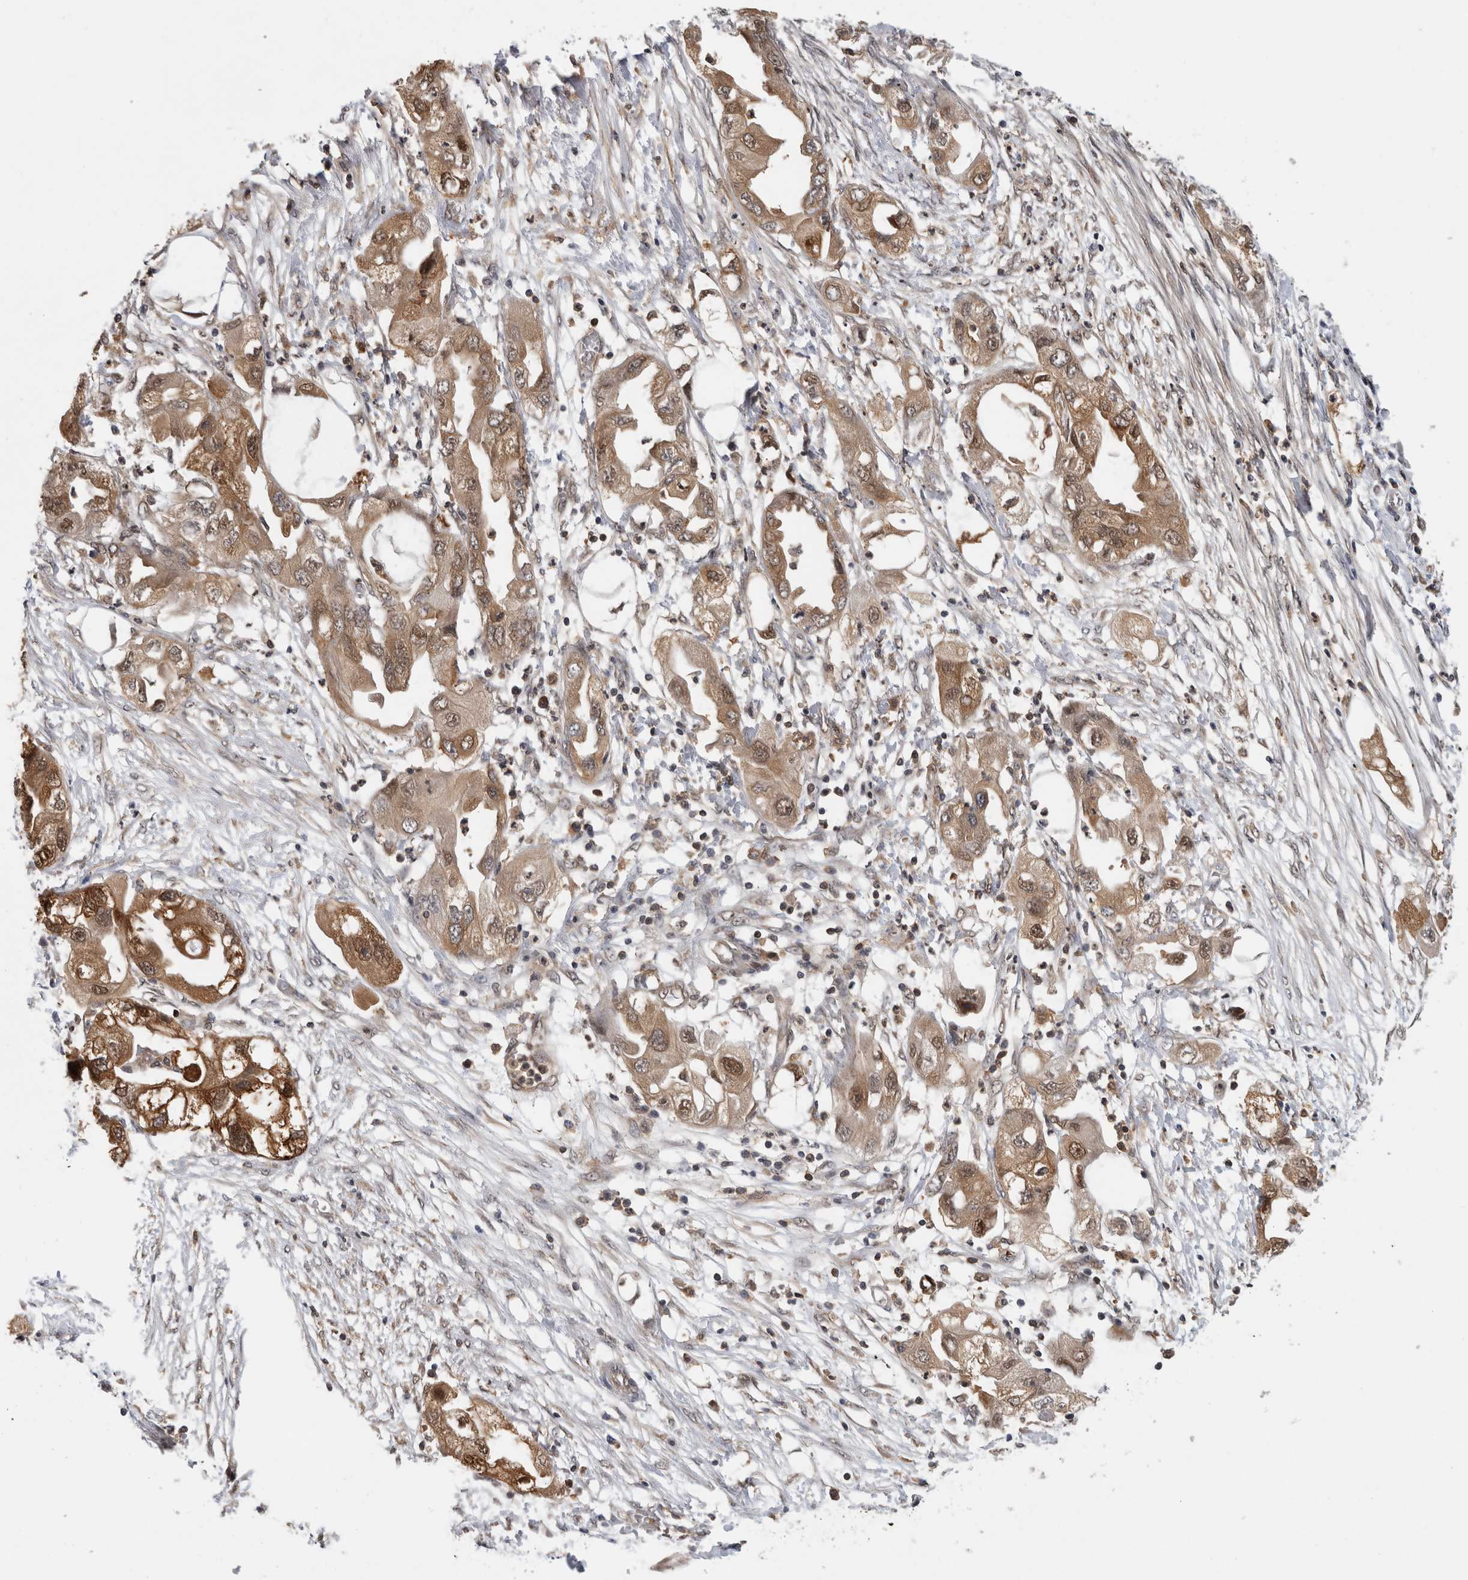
{"staining": {"intensity": "moderate", "quantity": ">75%", "location": "cytoplasmic/membranous,nuclear"}, "tissue": "endometrial cancer", "cell_type": "Tumor cells", "image_type": "cancer", "snomed": [{"axis": "morphology", "description": "Adenocarcinoma, NOS"}, {"axis": "morphology", "description": "Adenocarcinoma, metastatic, NOS"}, {"axis": "topography", "description": "Adipose tissue"}, {"axis": "topography", "description": "Endometrium"}], "caption": "The immunohistochemical stain highlights moderate cytoplasmic/membranous and nuclear staining in tumor cells of endometrial cancer (metastatic adenocarcinoma) tissue.", "gene": "ASTN2", "patient": {"sex": "female", "age": 67}}